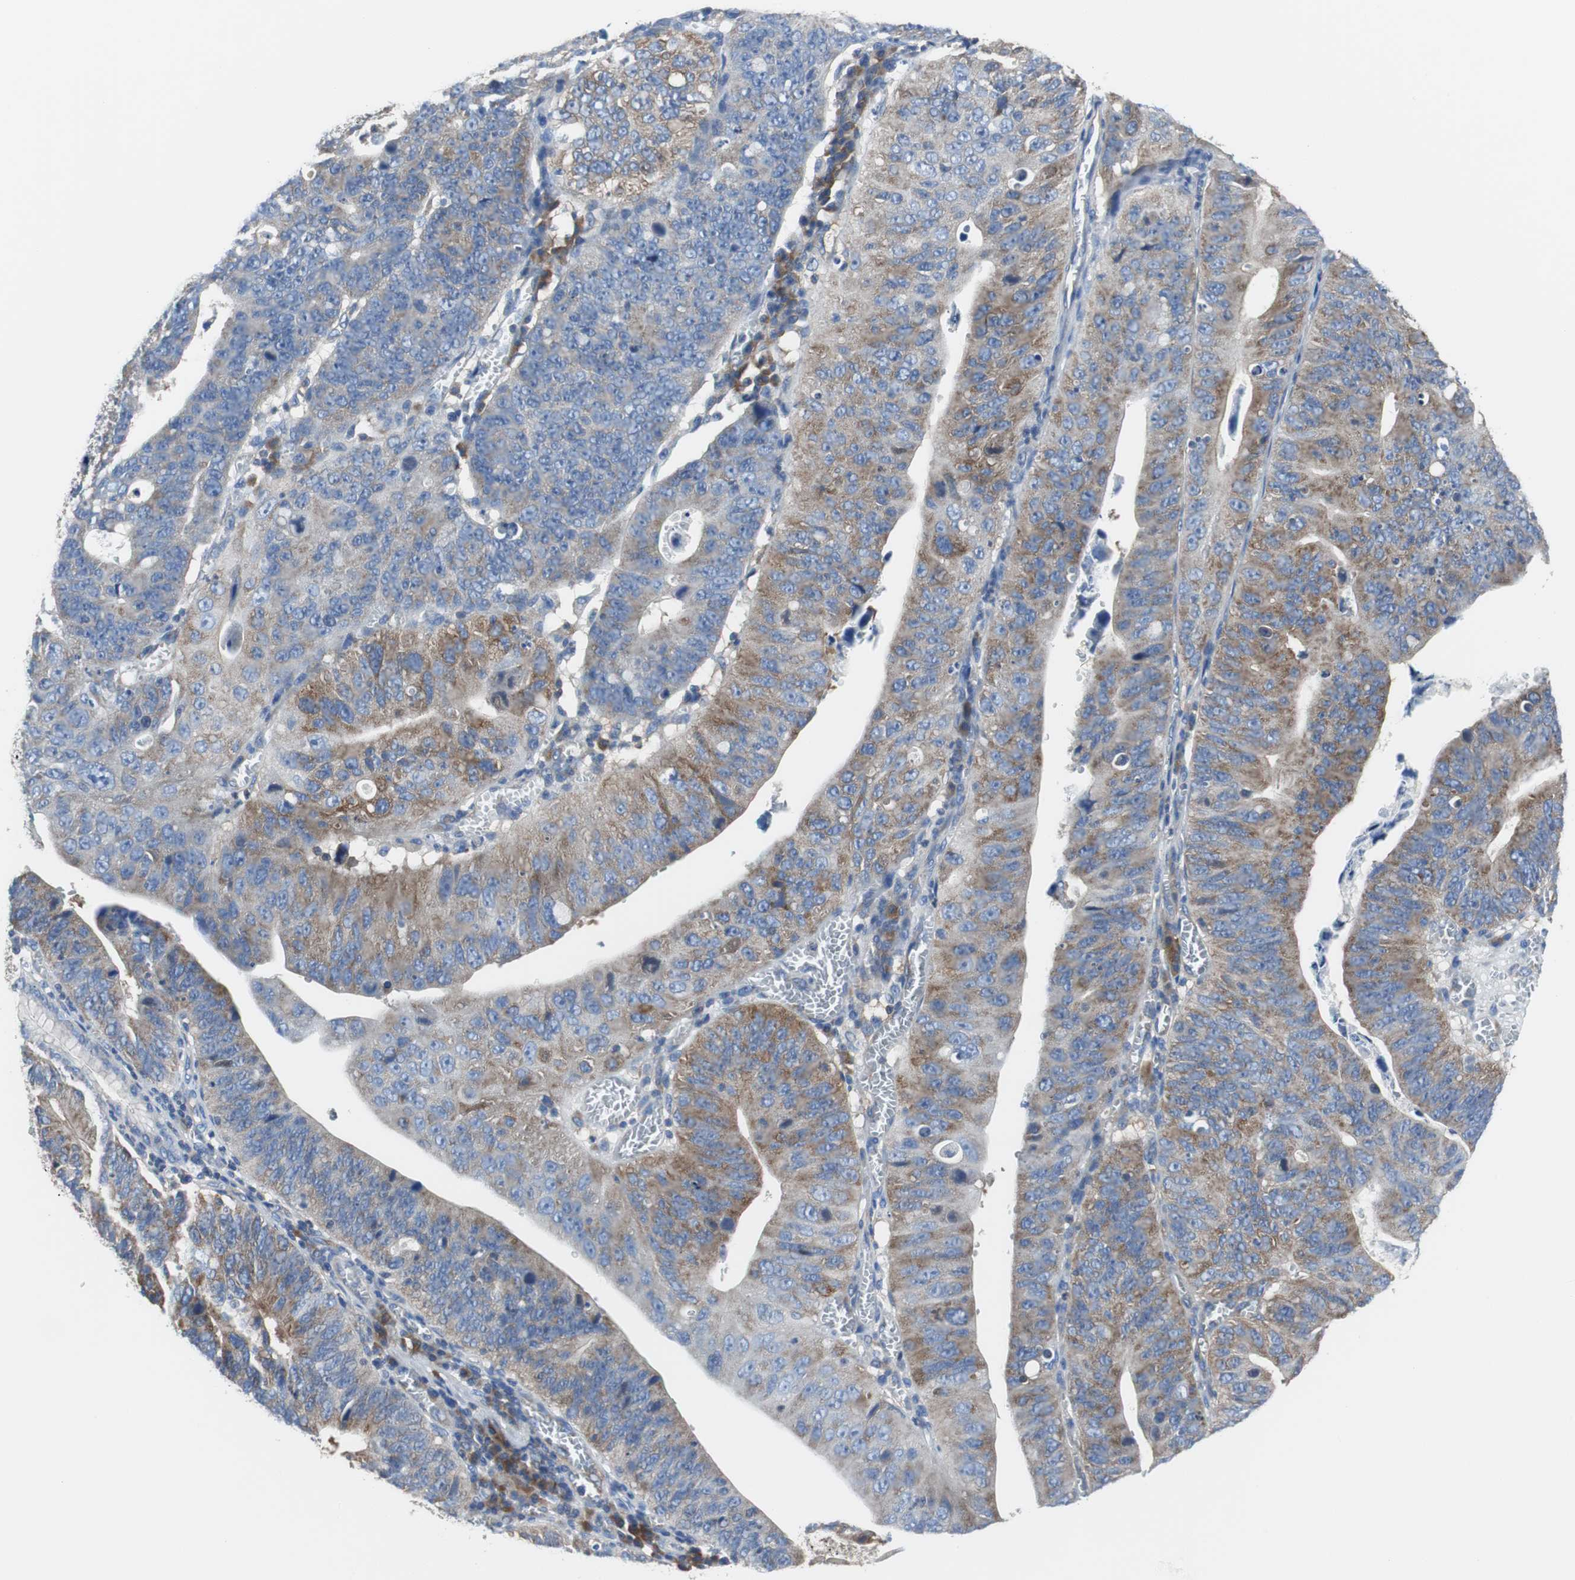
{"staining": {"intensity": "weak", "quantity": ">75%", "location": "cytoplasmic/membranous"}, "tissue": "stomach cancer", "cell_type": "Tumor cells", "image_type": "cancer", "snomed": [{"axis": "morphology", "description": "Adenocarcinoma, NOS"}, {"axis": "topography", "description": "Stomach"}], "caption": "IHC image of neoplastic tissue: stomach cancer stained using immunohistochemistry reveals low levels of weak protein expression localized specifically in the cytoplasmic/membranous of tumor cells, appearing as a cytoplasmic/membranous brown color.", "gene": "BRAF", "patient": {"sex": "male", "age": 59}}